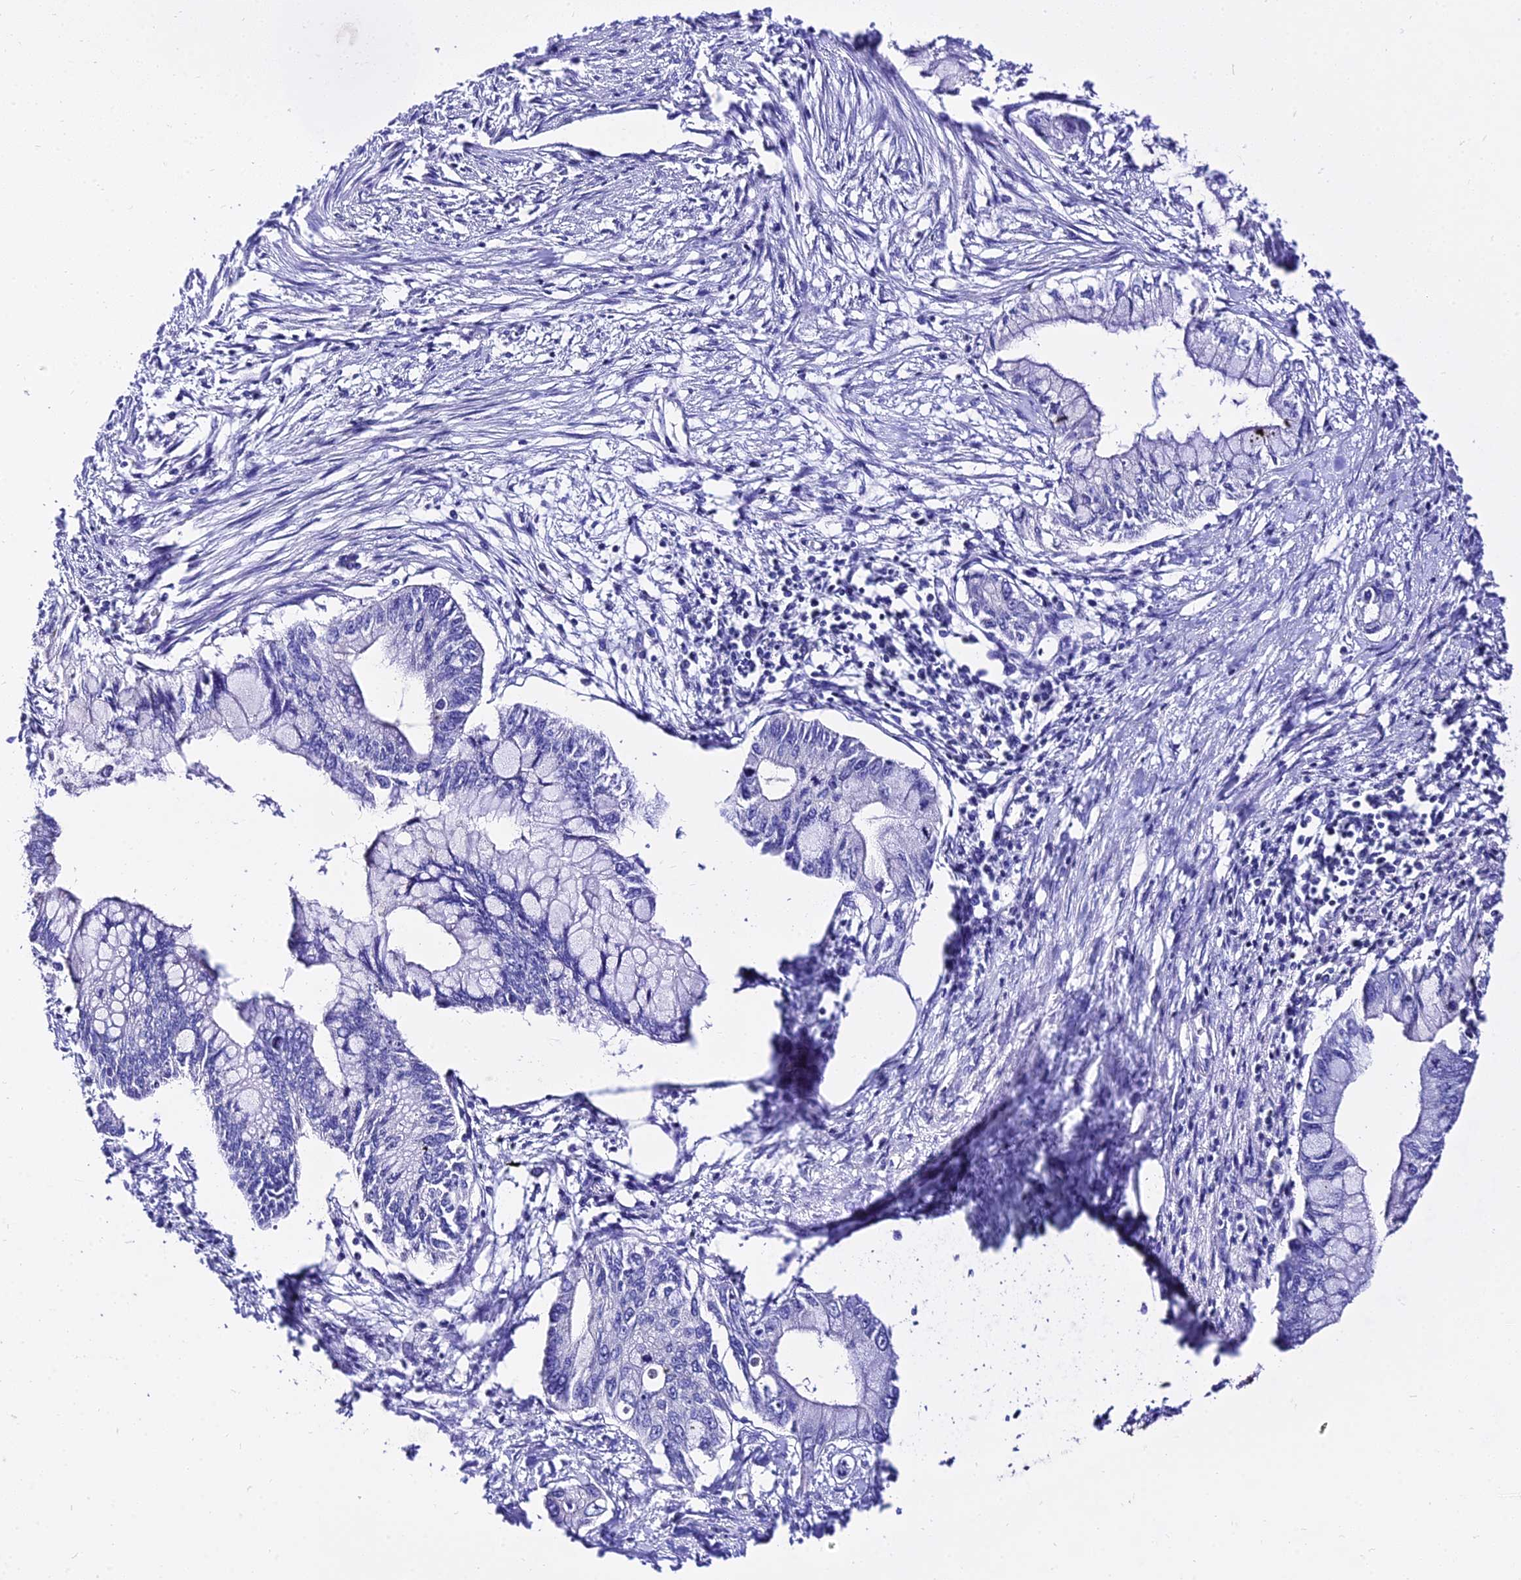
{"staining": {"intensity": "negative", "quantity": "none", "location": "none"}, "tissue": "pancreatic cancer", "cell_type": "Tumor cells", "image_type": "cancer", "snomed": [{"axis": "morphology", "description": "Adenocarcinoma, NOS"}, {"axis": "topography", "description": "Pancreas"}], "caption": "A high-resolution micrograph shows immunohistochemistry (IHC) staining of pancreatic cancer (adenocarcinoma), which displays no significant staining in tumor cells.", "gene": "DEFB106A", "patient": {"sex": "male", "age": 48}}